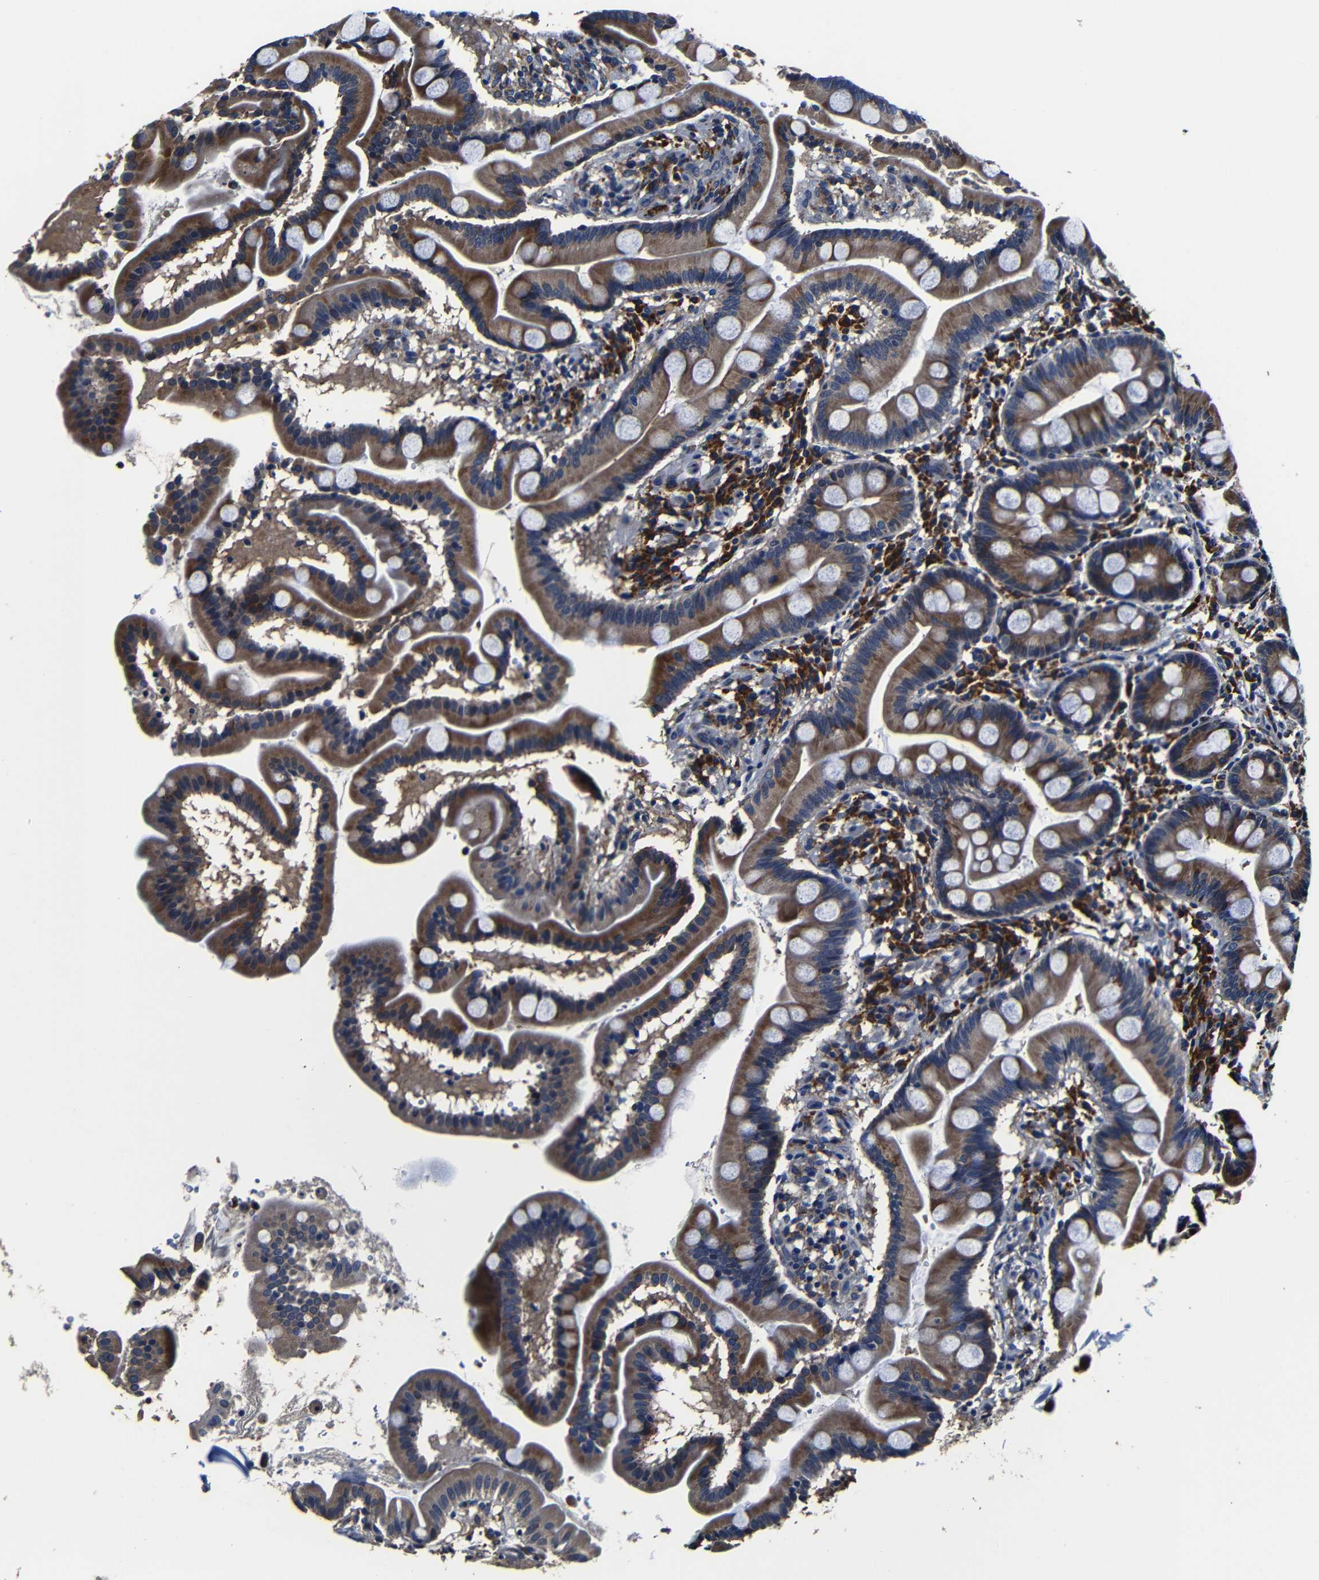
{"staining": {"intensity": "strong", "quantity": ">75%", "location": "cytoplasmic/membranous"}, "tissue": "duodenum", "cell_type": "Glandular cells", "image_type": "normal", "snomed": [{"axis": "morphology", "description": "Normal tissue, NOS"}, {"axis": "topography", "description": "Duodenum"}], "caption": "This is a micrograph of immunohistochemistry (IHC) staining of normal duodenum, which shows strong expression in the cytoplasmic/membranous of glandular cells.", "gene": "SCN9A", "patient": {"sex": "male", "age": 50}}